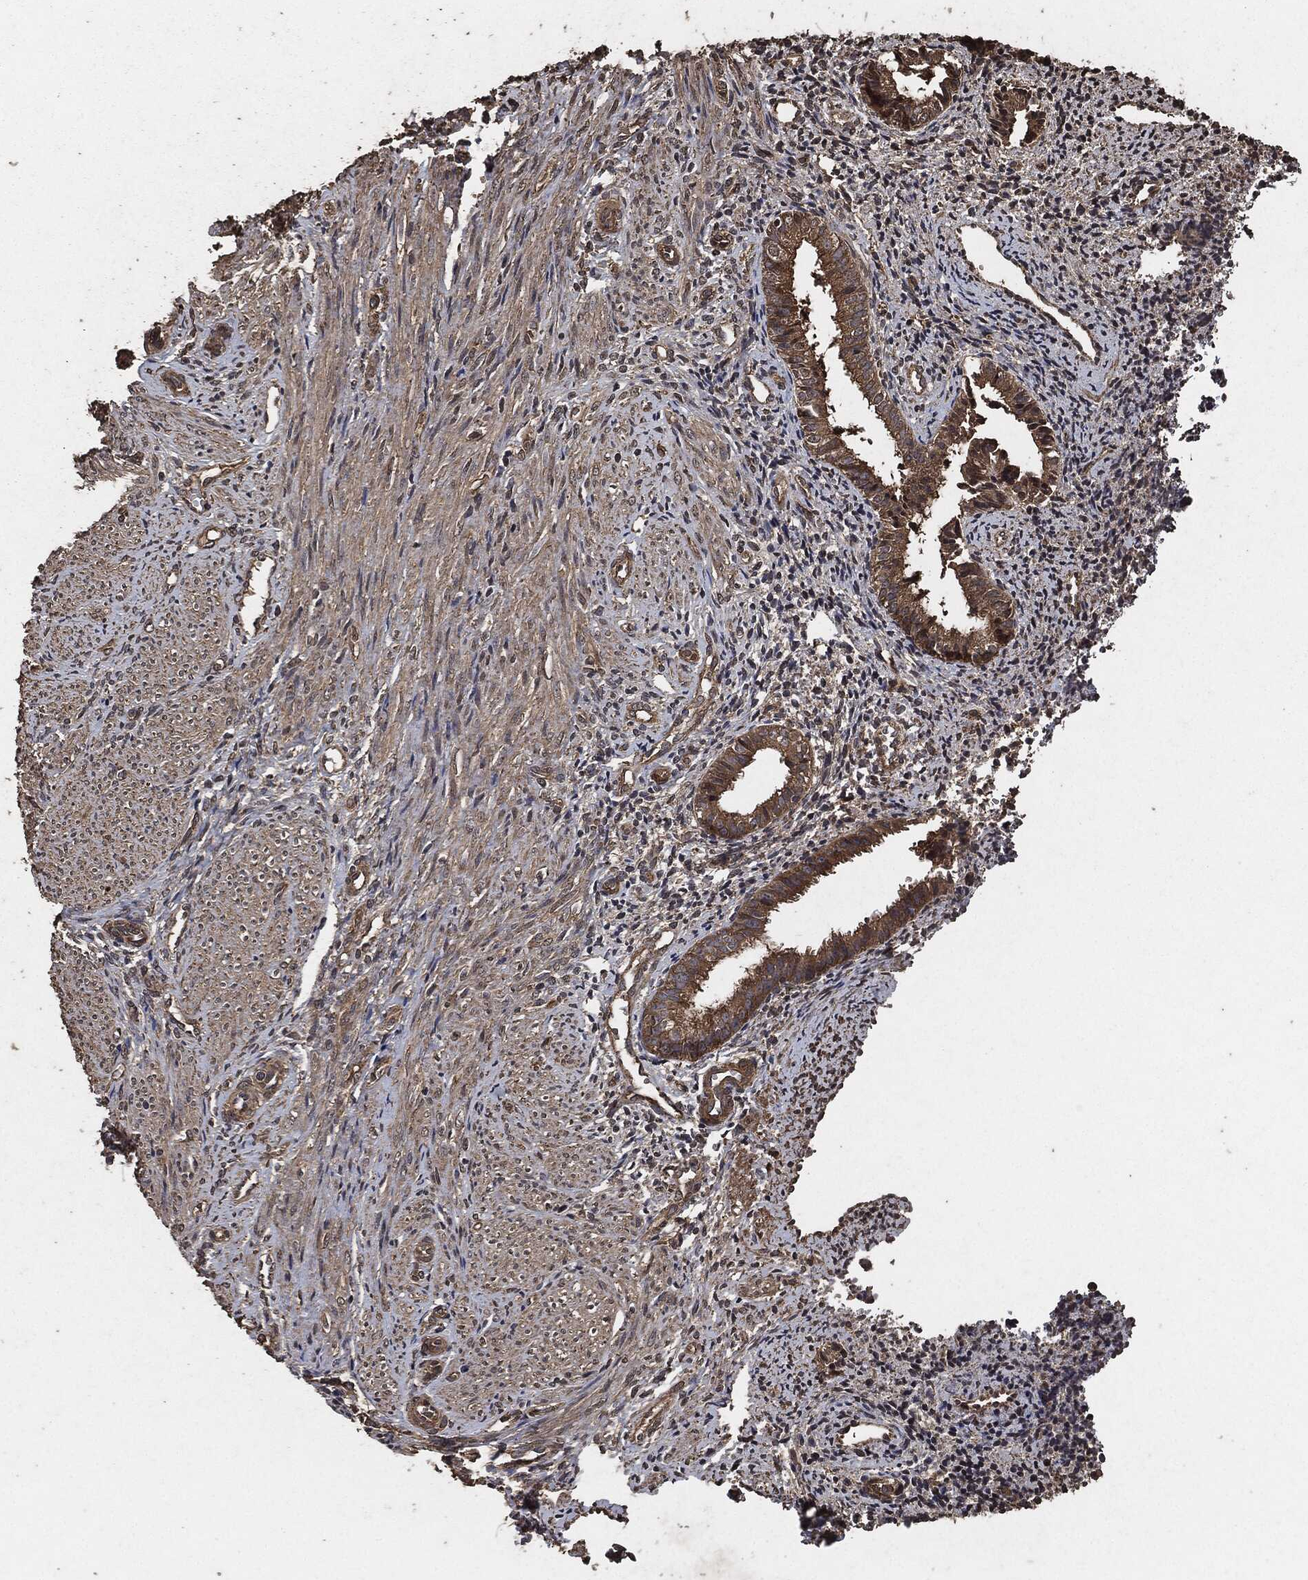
{"staining": {"intensity": "weak", "quantity": "25%-75%", "location": "cytoplasmic/membranous"}, "tissue": "endometrium", "cell_type": "Cells in endometrial stroma", "image_type": "normal", "snomed": [{"axis": "morphology", "description": "Normal tissue, NOS"}, {"axis": "topography", "description": "Endometrium"}], "caption": "An immunohistochemistry photomicrograph of normal tissue is shown. Protein staining in brown shows weak cytoplasmic/membranous positivity in endometrium within cells in endometrial stroma.", "gene": "AKT1S1", "patient": {"sex": "female", "age": 47}}